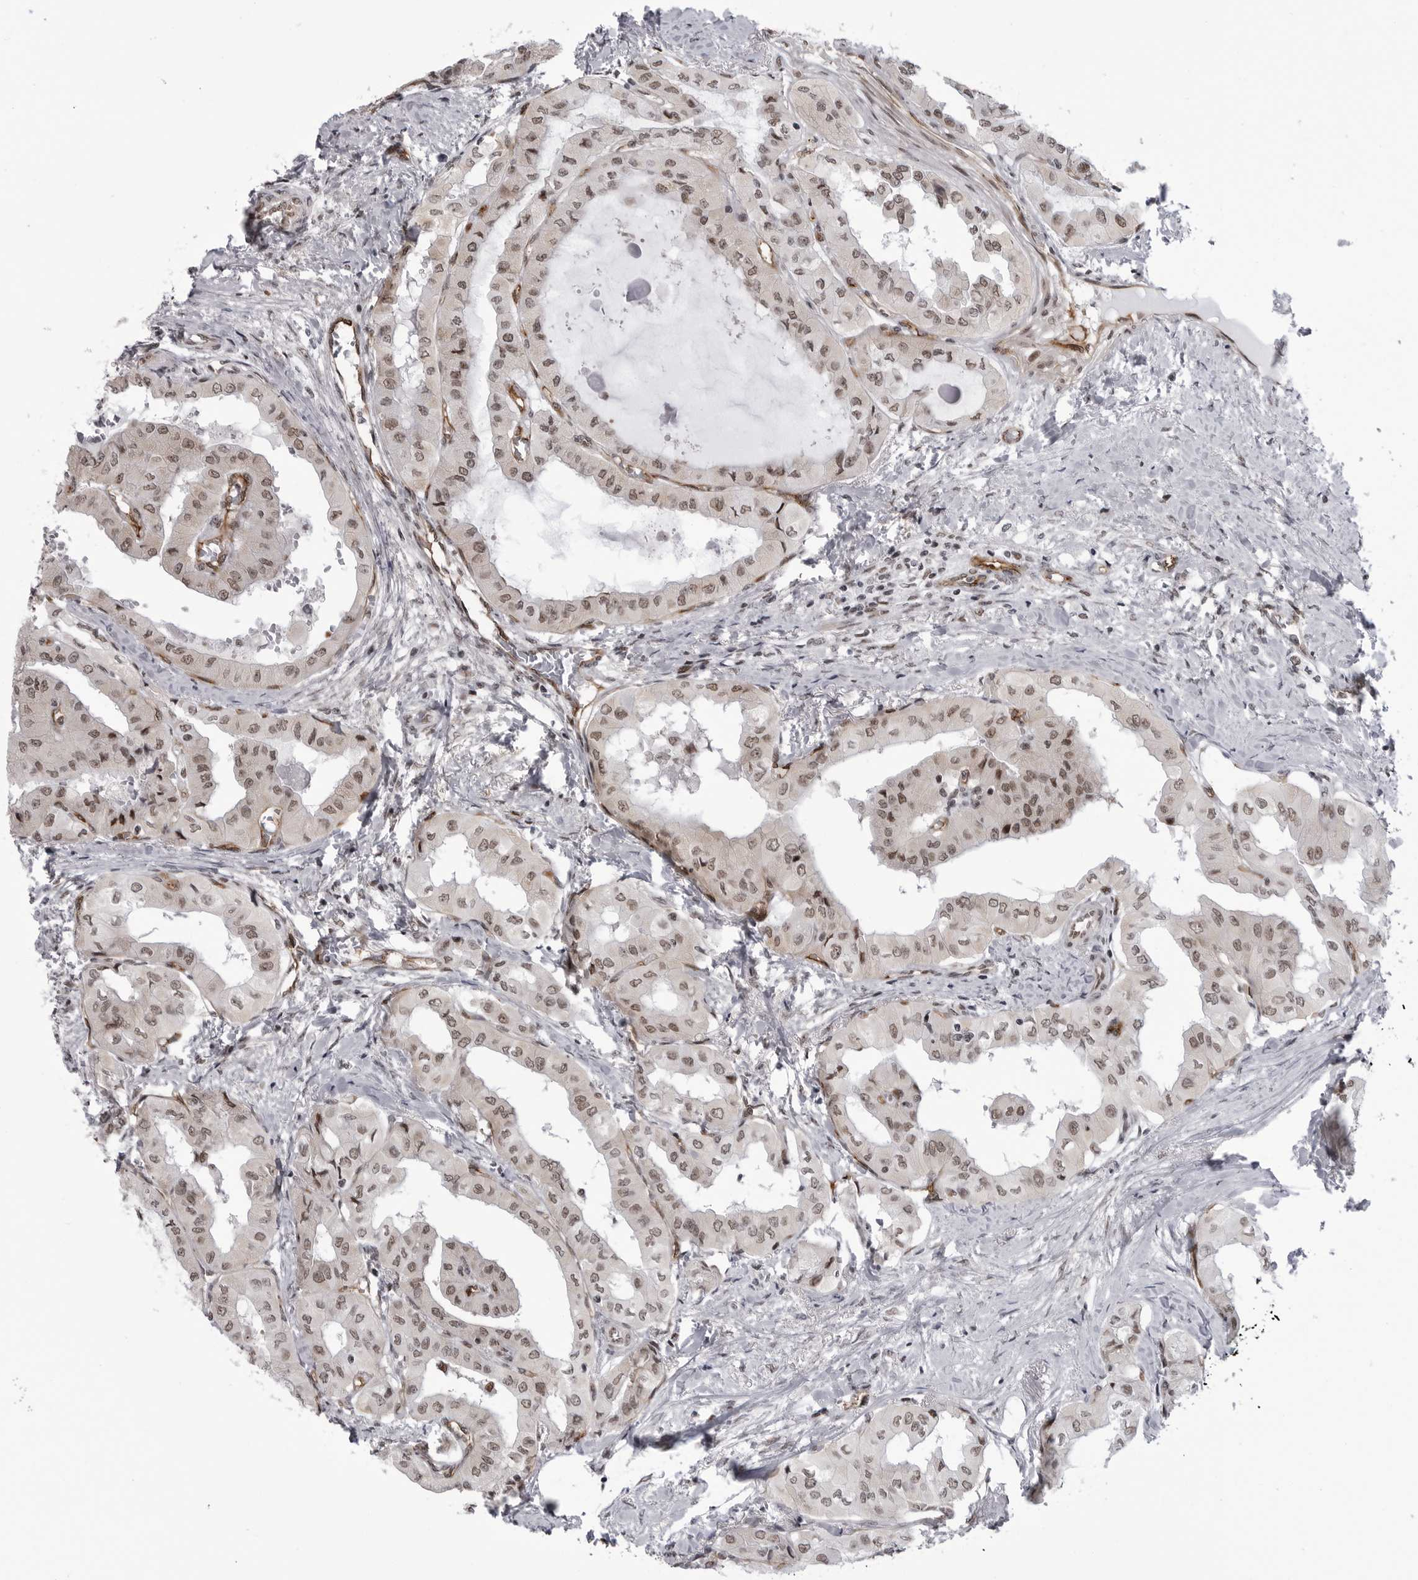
{"staining": {"intensity": "moderate", "quantity": ">75%", "location": "nuclear"}, "tissue": "thyroid cancer", "cell_type": "Tumor cells", "image_type": "cancer", "snomed": [{"axis": "morphology", "description": "Papillary adenocarcinoma, NOS"}, {"axis": "topography", "description": "Thyroid gland"}], "caption": "Moderate nuclear positivity for a protein is appreciated in approximately >75% of tumor cells of thyroid cancer (papillary adenocarcinoma) using IHC.", "gene": "RNF26", "patient": {"sex": "female", "age": 59}}